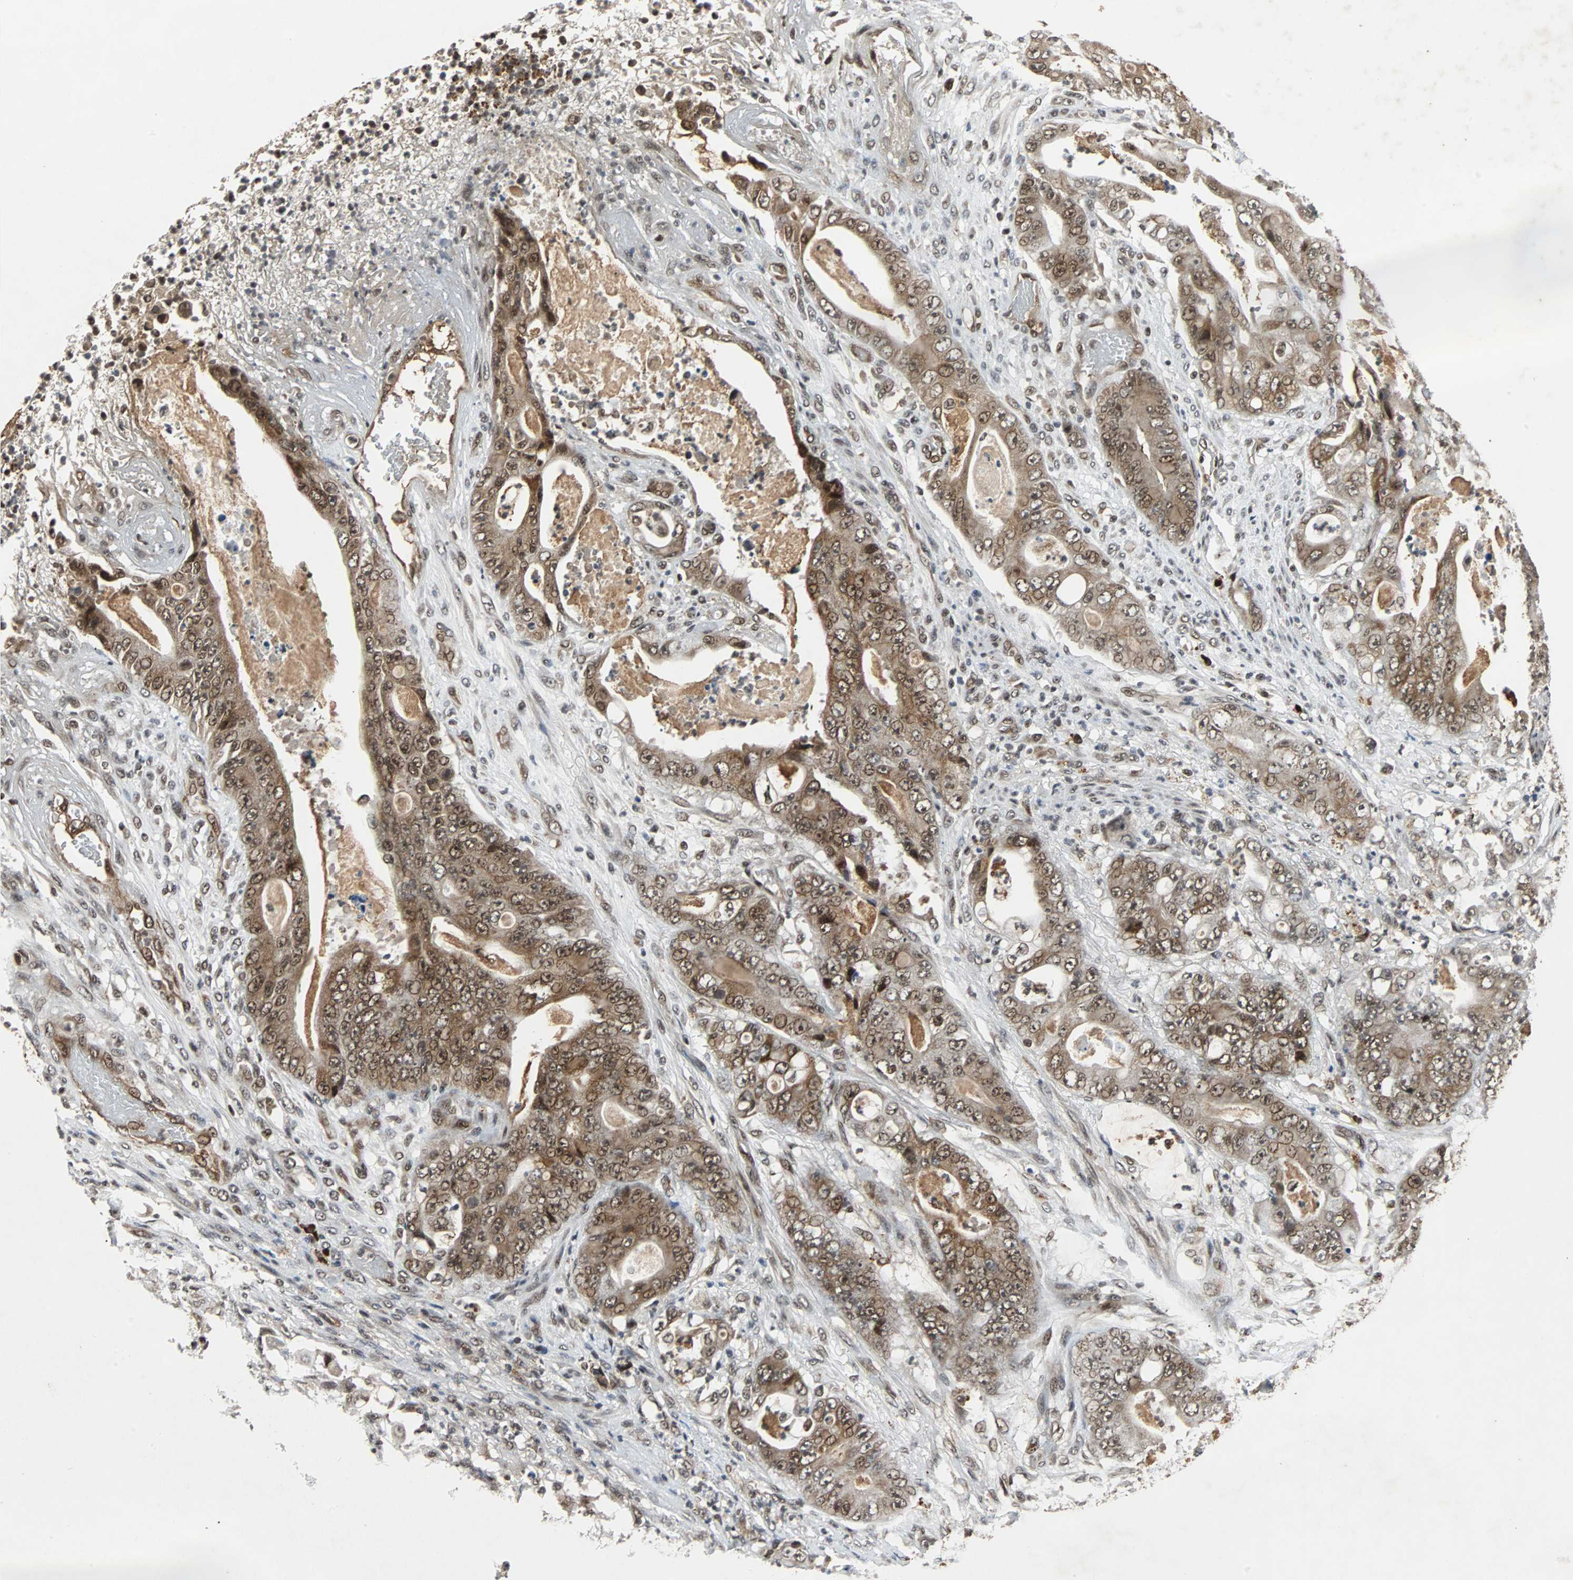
{"staining": {"intensity": "moderate", "quantity": ">75%", "location": "cytoplasmic/membranous,nuclear"}, "tissue": "stomach cancer", "cell_type": "Tumor cells", "image_type": "cancer", "snomed": [{"axis": "morphology", "description": "Adenocarcinoma, NOS"}, {"axis": "topography", "description": "Stomach"}], "caption": "Immunohistochemistry photomicrograph of human adenocarcinoma (stomach) stained for a protein (brown), which displays medium levels of moderate cytoplasmic/membranous and nuclear staining in approximately >75% of tumor cells.", "gene": "TAF5", "patient": {"sex": "female", "age": 73}}